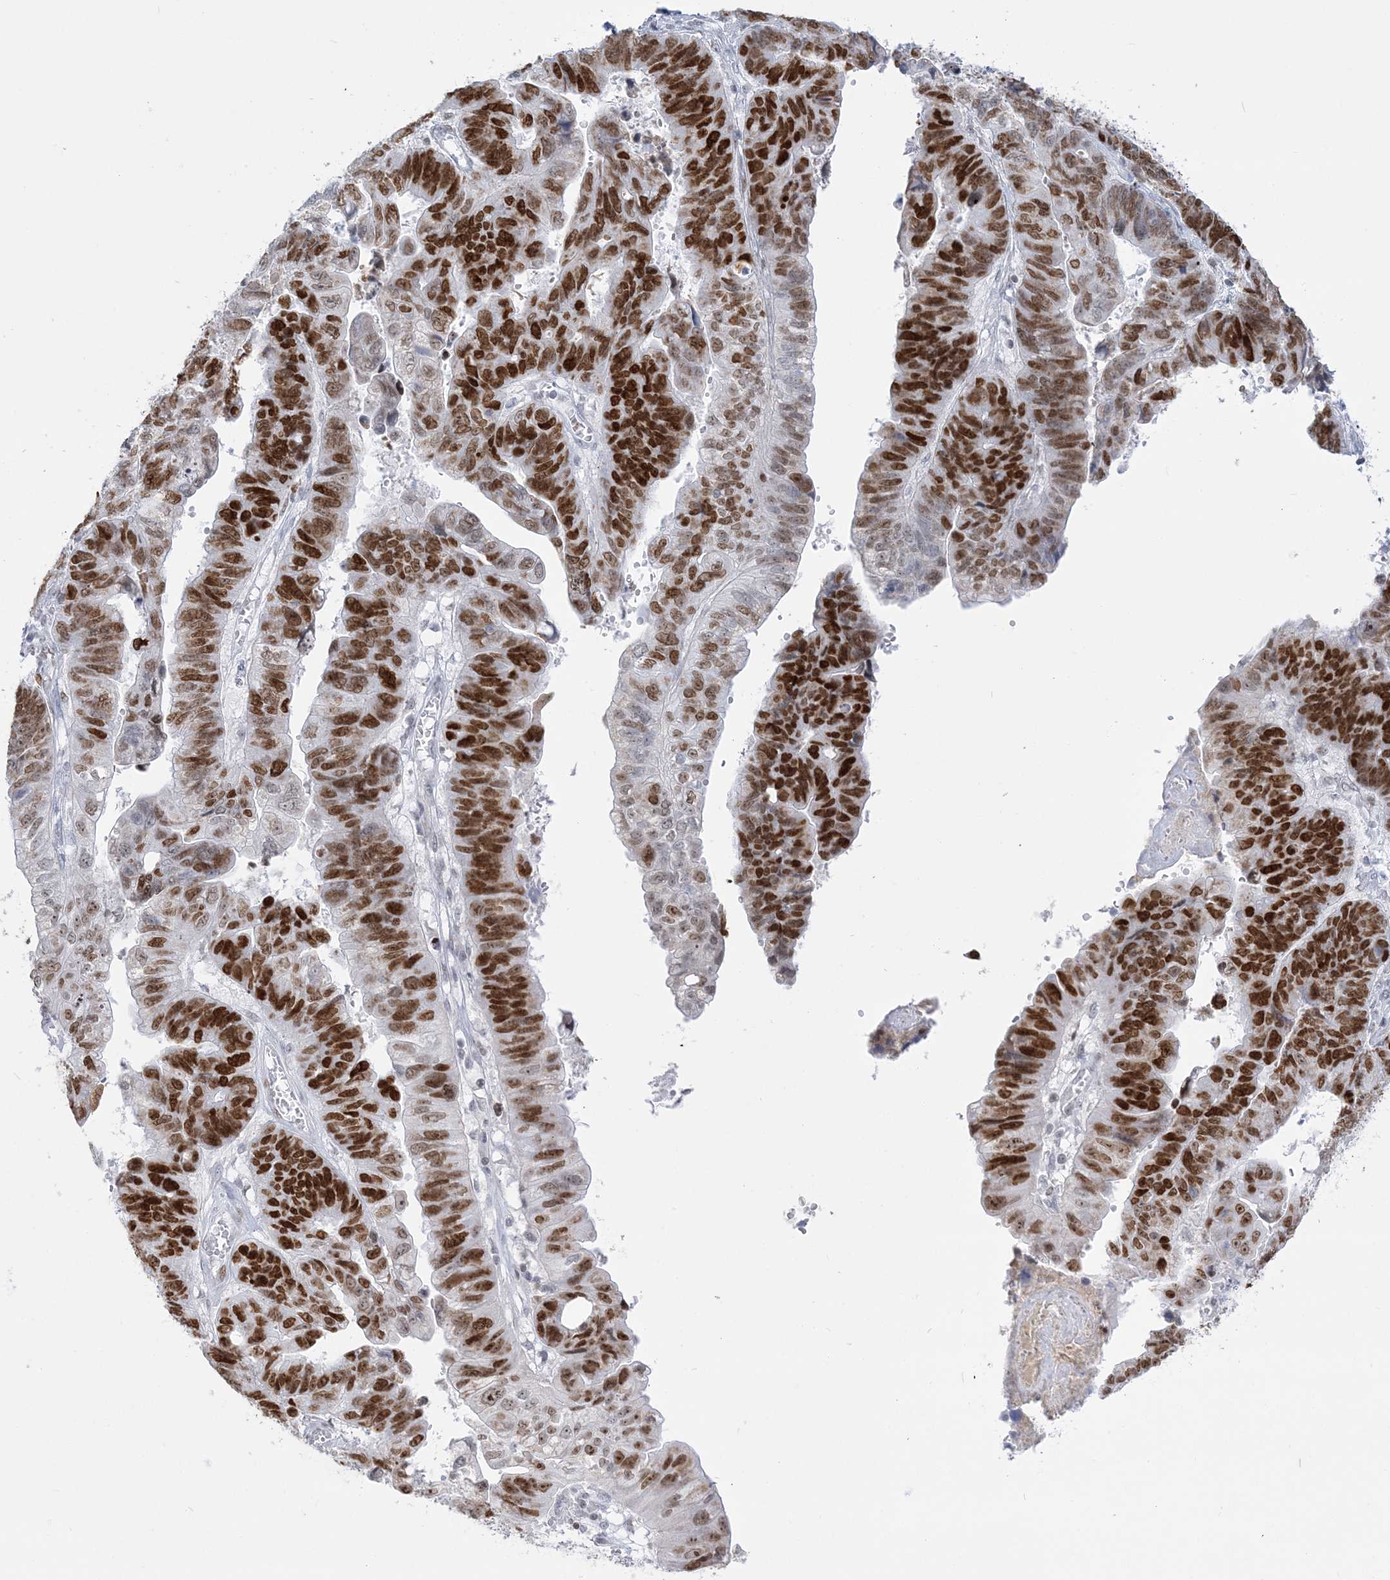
{"staining": {"intensity": "strong", "quantity": "25%-75%", "location": "nuclear"}, "tissue": "stomach cancer", "cell_type": "Tumor cells", "image_type": "cancer", "snomed": [{"axis": "morphology", "description": "Adenocarcinoma, NOS"}, {"axis": "topography", "description": "Stomach"}], "caption": "Human stomach adenocarcinoma stained with a brown dye reveals strong nuclear positive positivity in approximately 25%-75% of tumor cells.", "gene": "DDX21", "patient": {"sex": "male", "age": 59}}